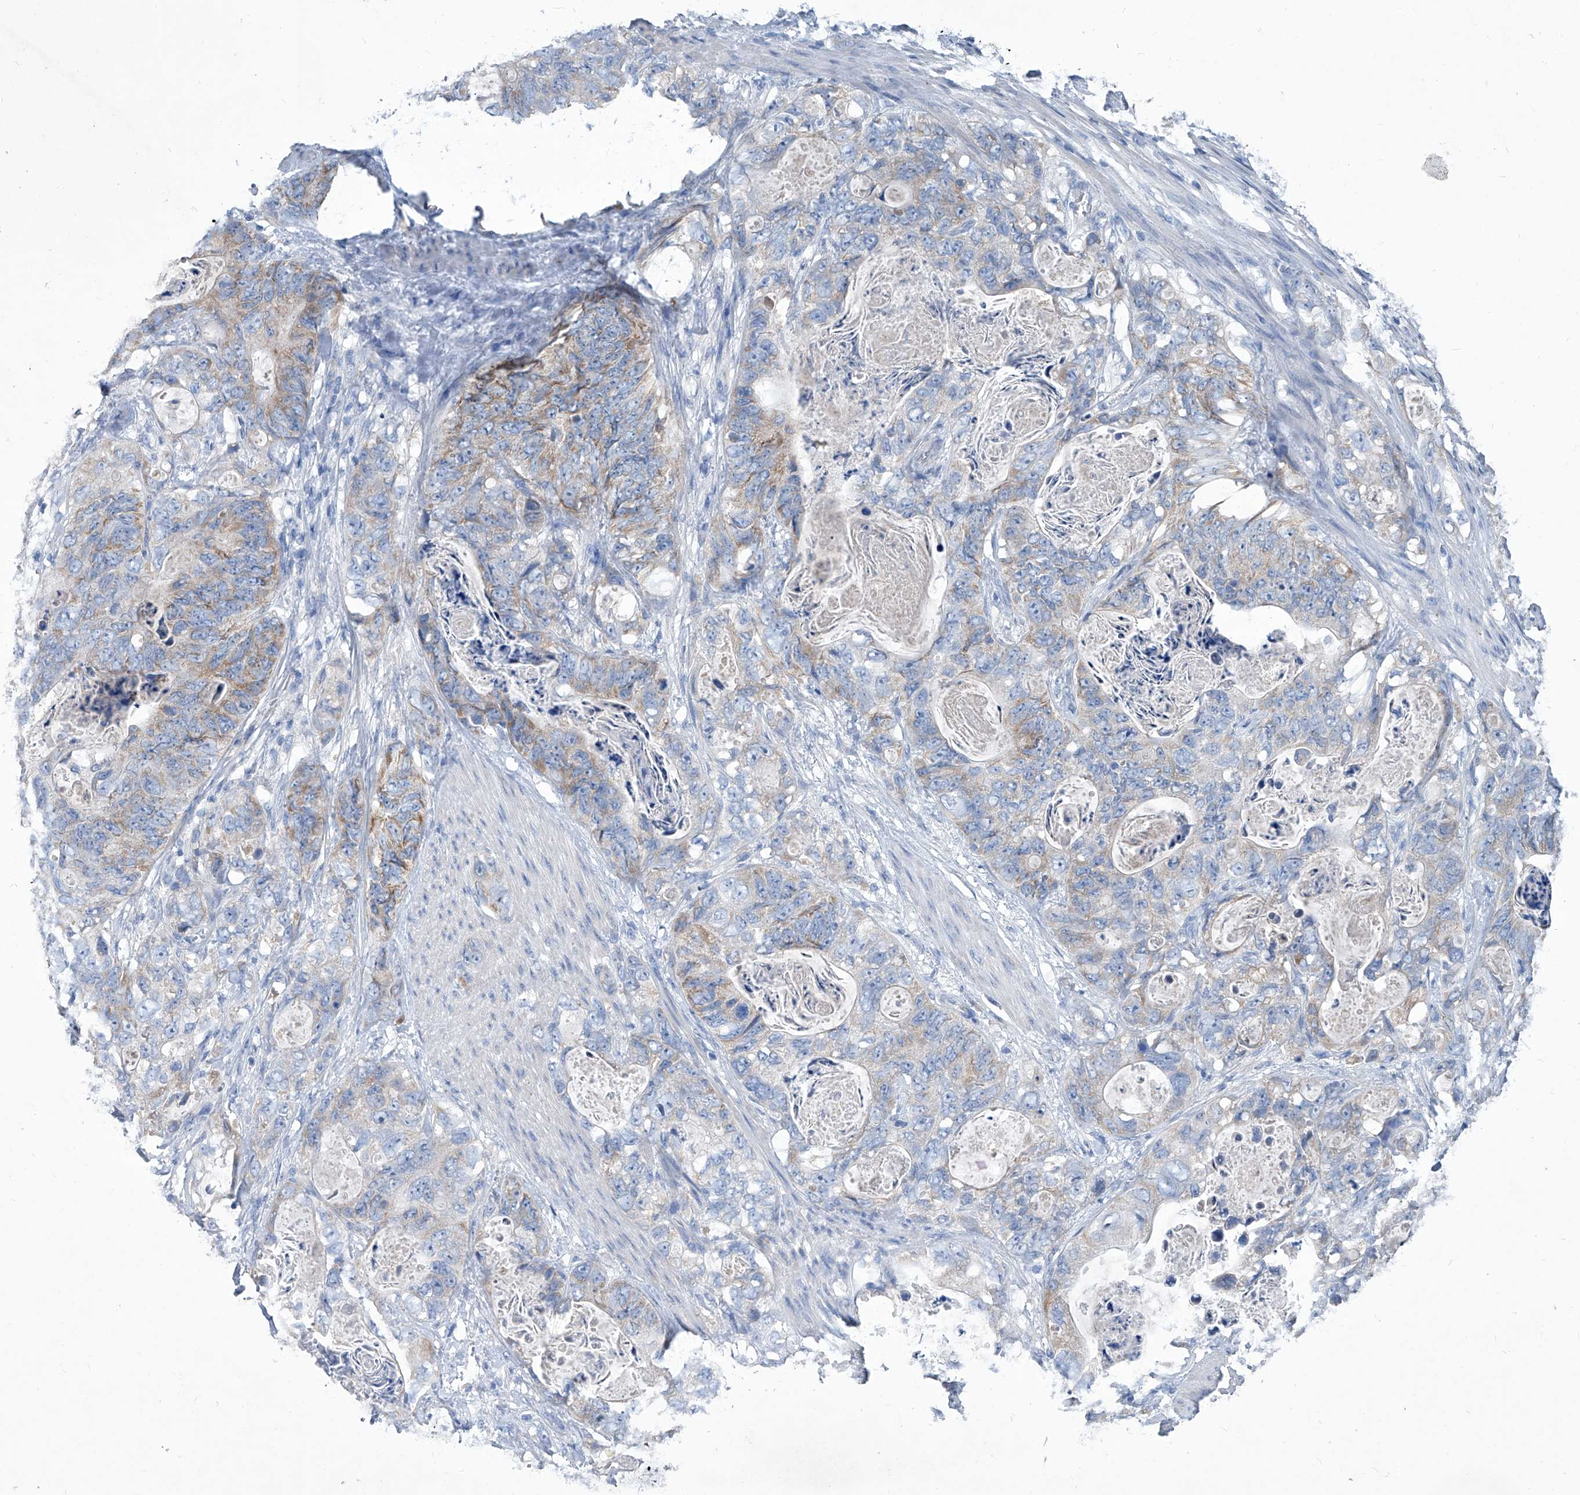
{"staining": {"intensity": "moderate", "quantity": "25%-75%", "location": "cytoplasmic/membranous"}, "tissue": "stomach cancer", "cell_type": "Tumor cells", "image_type": "cancer", "snomed": [{"axis": "morphology", "description": "Normal tissue, NOS"}, {"axis": "morphology", "description": "Adenocarcinoma, NOS"}, {"axis": "topography", "description": "Stomach"}], "caption": "Protein staining of stomach cancer tissue exhibits moderate cytoplasmic/membranous positivity in approximately 25%-75% of tumor cells.", "gene": "MTARC1", "patient": {"sex": "female", "age": 89}}